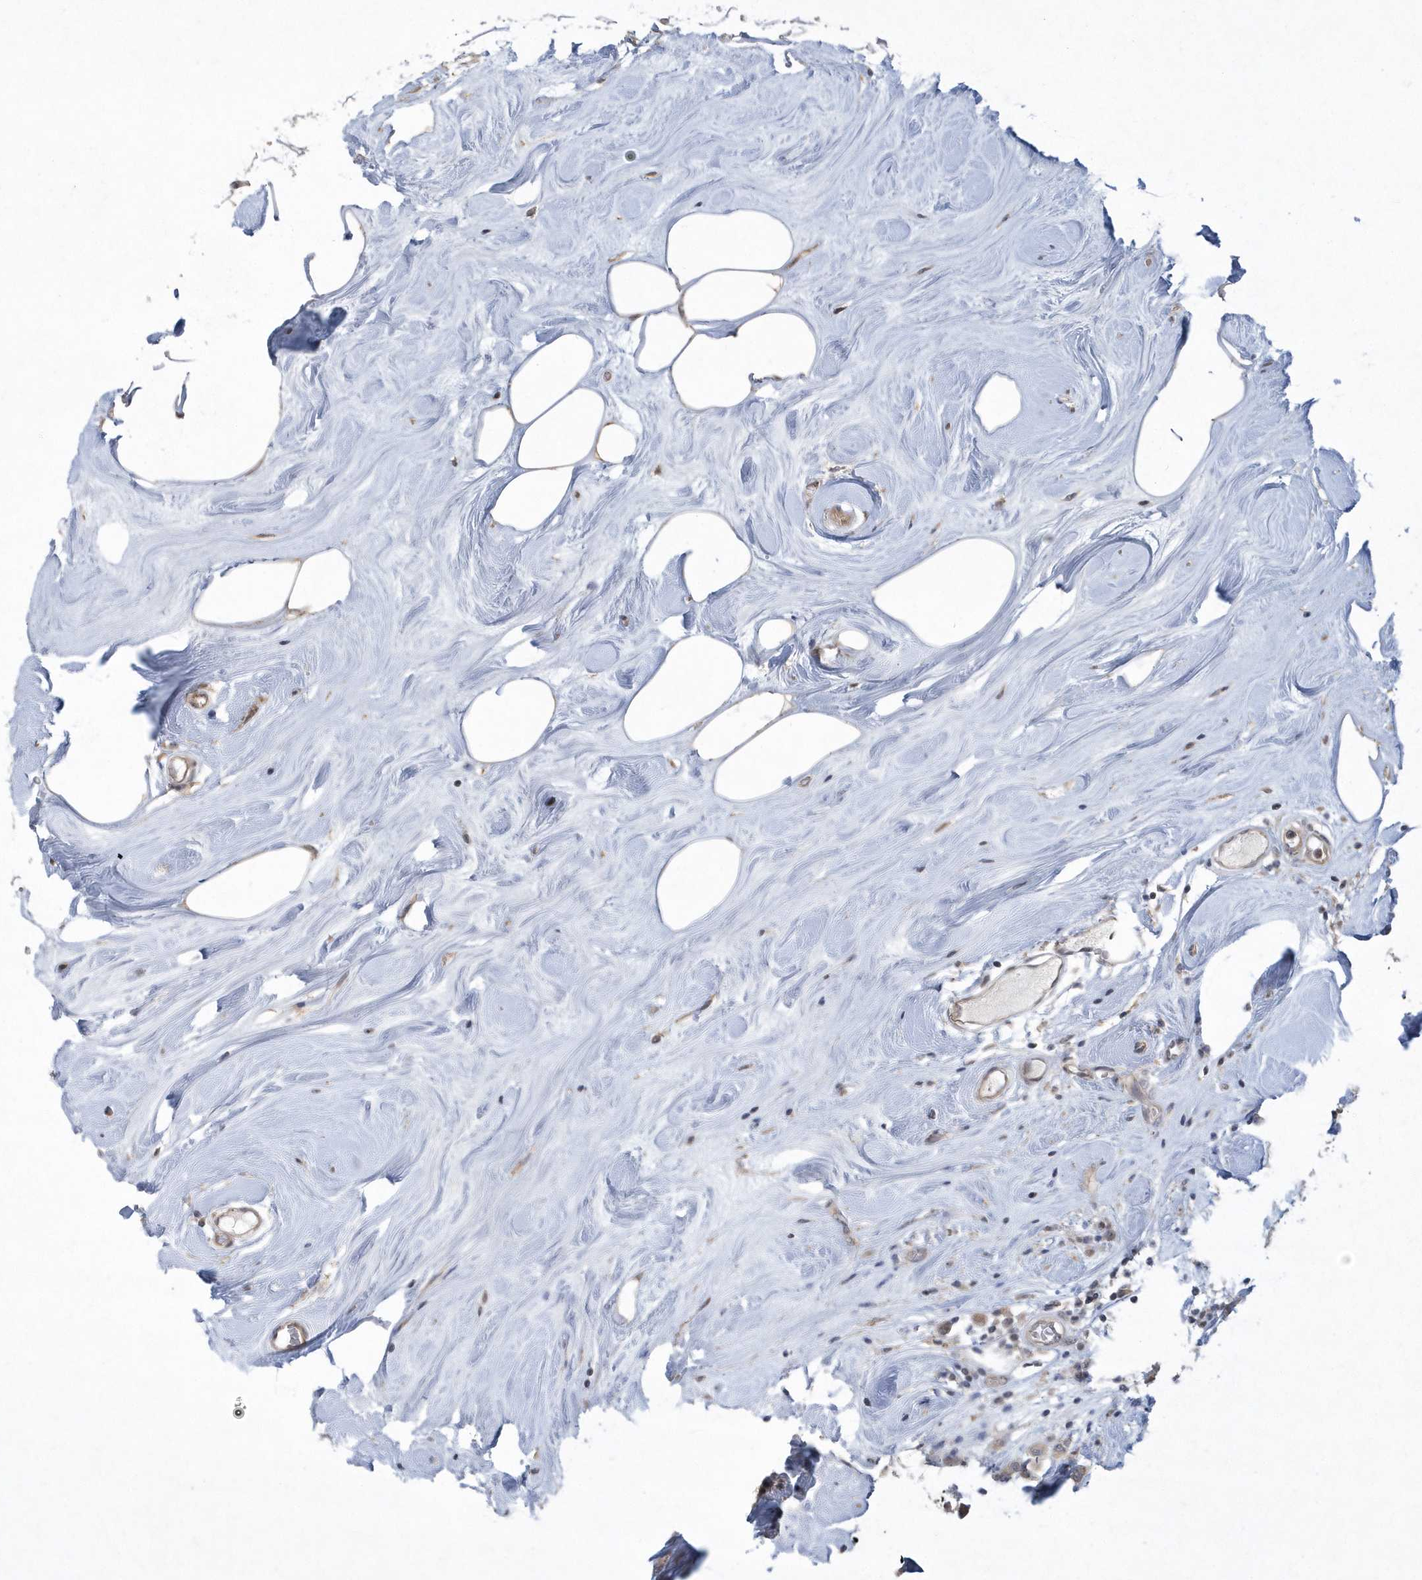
{"staining": {"intensity": "negative", "quantity": "none", "location": "none"}, "tissue": "breast cancer", "cell_type": "Tumor cells", "image_type": "cancer", "snomed": [{"axis": "morphology", "description": "Duct carcinoma"}, {"axis": "topography", "description": "Breast"}], "caption": "High magnification brightfield microscopy of breast infiltrating ductal carcinoma stained with DAB (brown) and counterstained with hematoxylin (blue): tumor cells show no significant positivity. (Stains: DAB immunohistochemistry with hematoxylin counter stain, Microscopy: brightfield microscopy at high magnification).", "gene": "TSPEAR", "patient": {"sex": "female", "age": 61}}